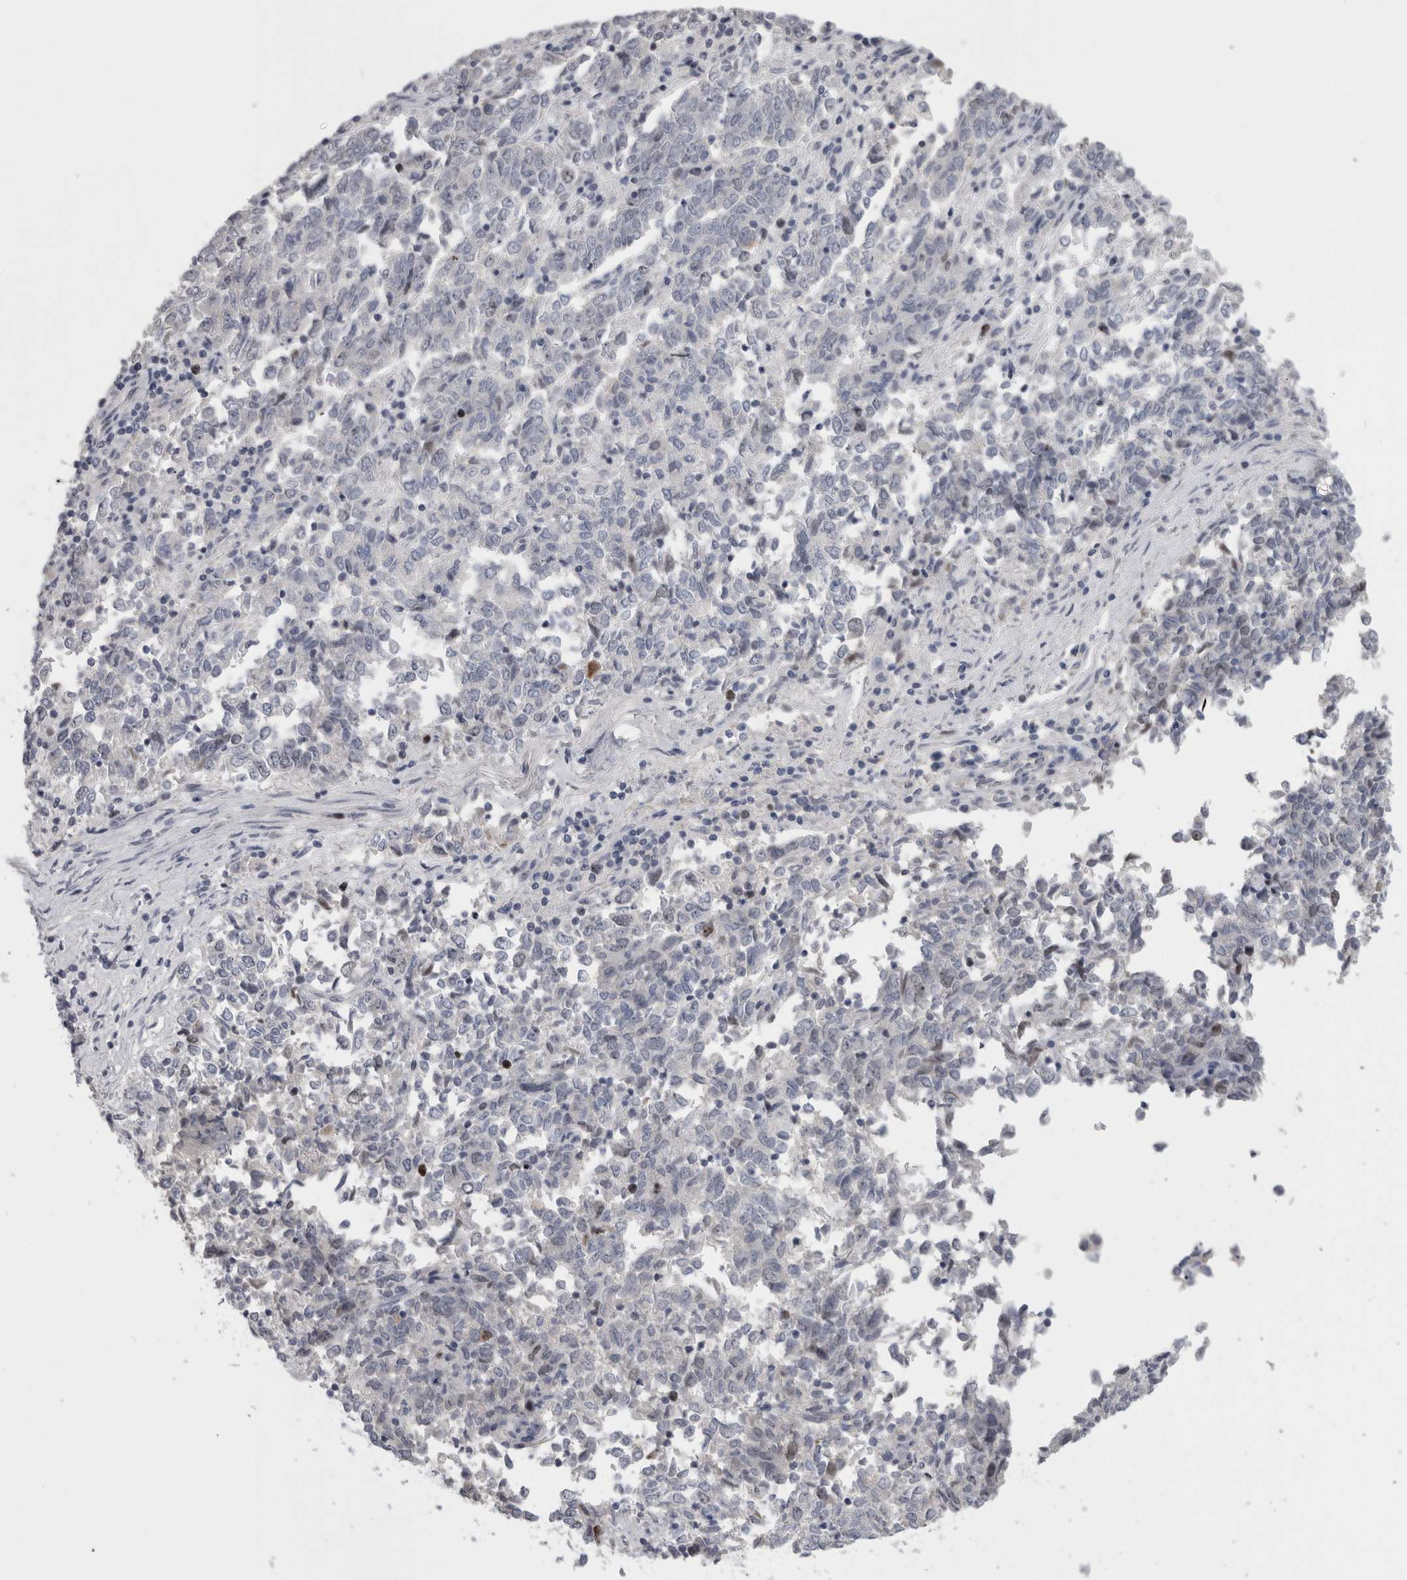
{"staining": {"intensity": "negative", "quantity": "none", "location": "none"}, "tissue": "endometrial cancer", "cell_type": "Tumor cells", "image_type": "cancer", "snomed": [{"axis": "morphology", "description": "Adenocarcinoma, NOS"}, {"axis": "topography", "description": "Endometrium"}], "caption": "There is no significant positivity in tumor cells of endometrial cancer.", "gene": "KIF18B", "patient": {"sex": "female", "age": 80}}